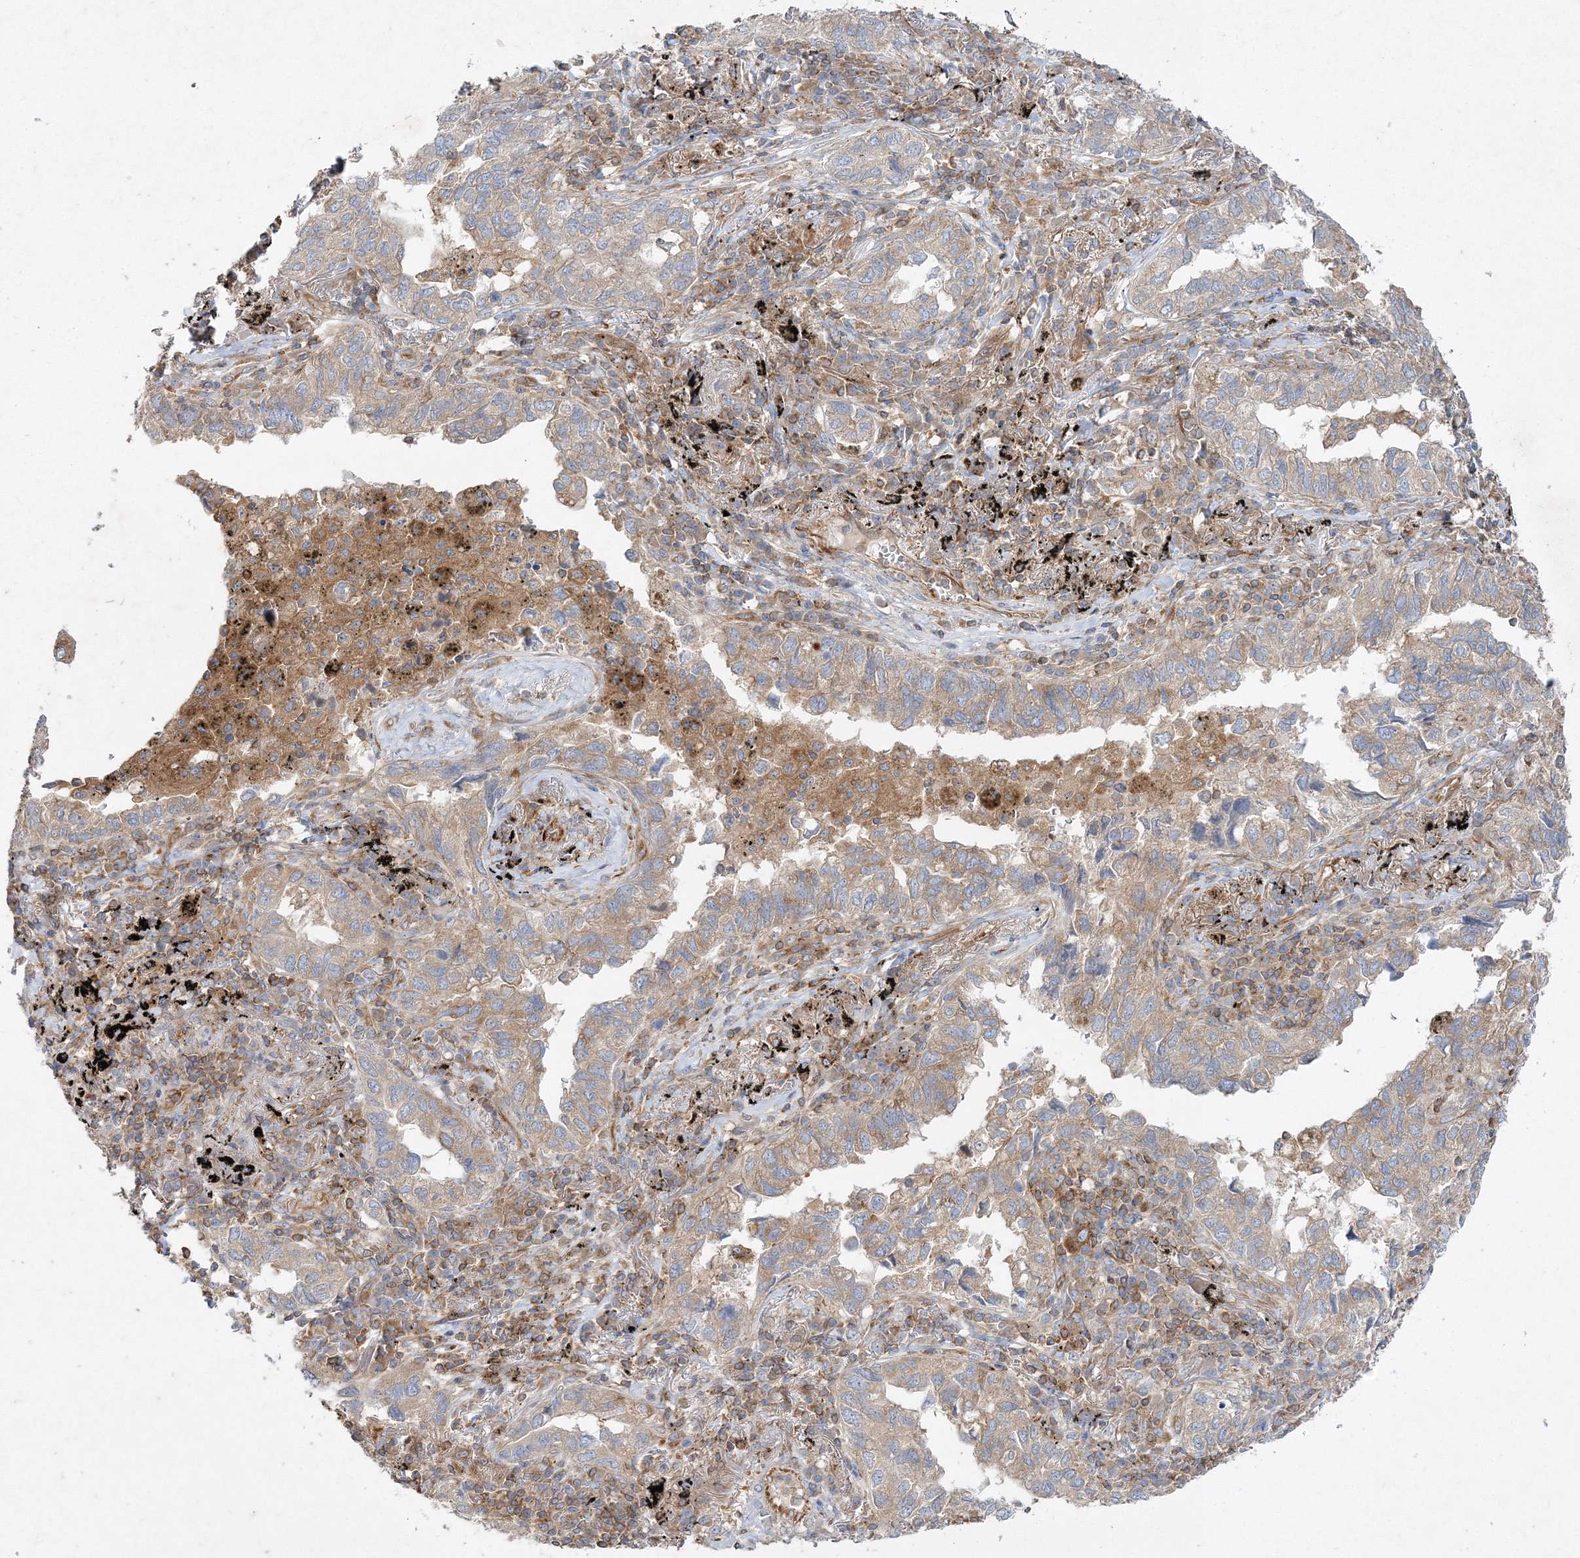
{"staining": {"intensity": "weak", "quantity": "25%-75%", "location": "cytoplasmic/membranous"}, "tissue": "lung cancer", "cell_type": "Tumor cells", "image_type": "cancer", "snomed": [{"axis": "morphology", "description": "Adenocarcinoma, NOS"}, {"axis": "topography", "description": "Lung"}], "caption": "Lung cancer stained for a protein (brown) exhibits weak cytoplasmic/membranous positive staining in about 25%-75% of tumor cells.", "gene": "WDR37", "patient": {"sex": "male", "age": 65}}